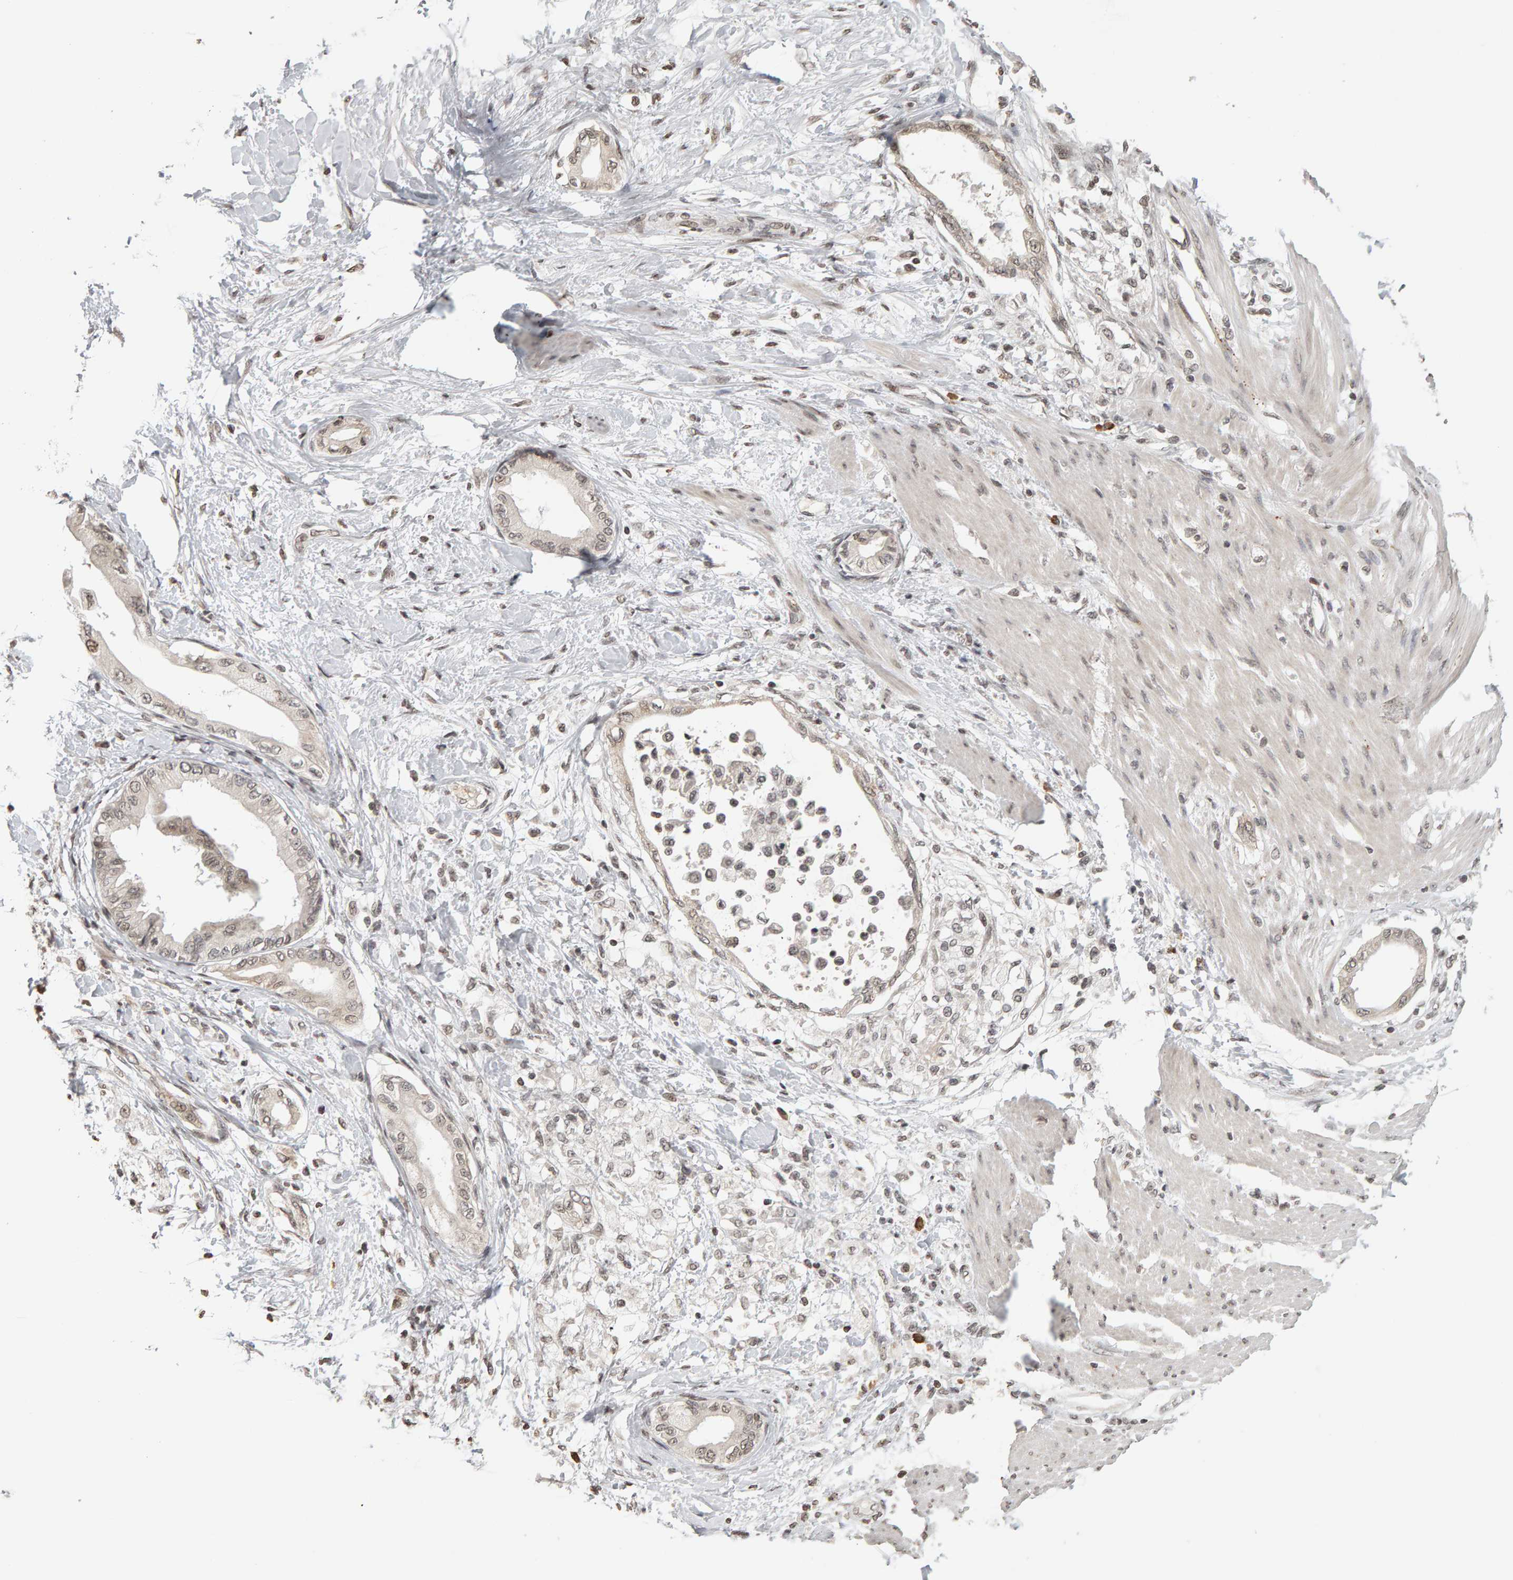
{"staining": {"intensity": "weak", "quantity": ">75%", "location": "nuclear"}, "tissue": "pancreatic cancer", "cell_type": "Tumor cells", "image_type": "cancer", "snomed": [{"axis": "morphology", "description": "Normal tissue, NOS"}, {"axis": "morphology", "description": "Adenocarcinoma, NOS"}, {"axis": "topography", "description": "Pancreas"}, {"axis": "topography", "description": "Duodenum"}], "caption": "Pancreatic cancer (adenocarcinoma) stained for a protein exhibits weak nuclear positivity in tumor cells. (Brightfield microscopy of DAB IHC at high magnification).", "gene": "TRAM1", "patient": {"sex": "female", "age": 60}}